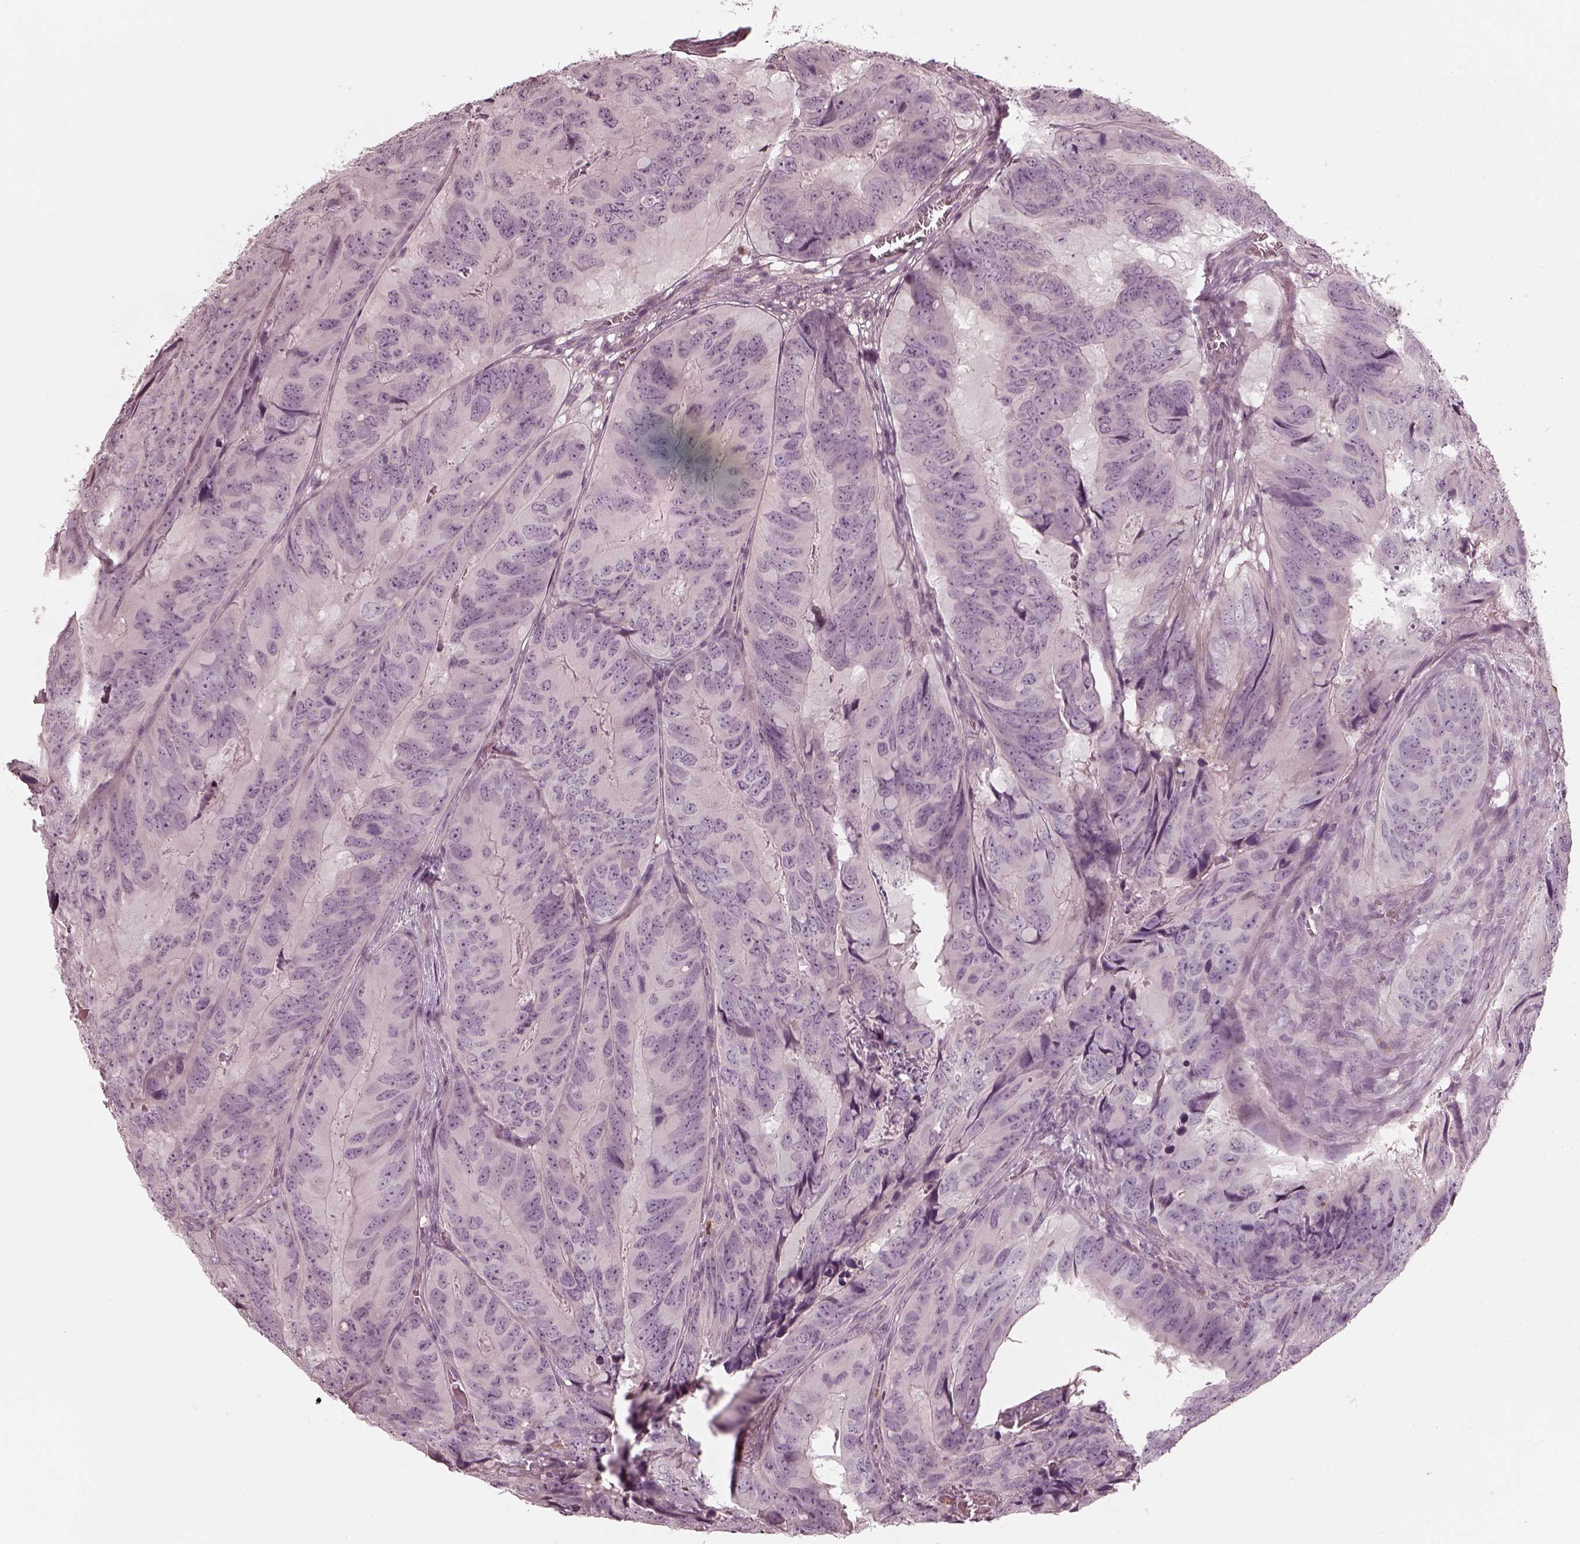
{"staining": {"intensity": "negative", "quantity": "none", "location": "none"}, "tissue": "colorectal cancer", "cell_type": "Tumor cells", "image_type": "cancer", "snomed": [{"axis": "morphology", "description": "Adenocarcinoma, NOS"}, {"axis": "topography", "description": "Colon"}], "caption": "DAB immunohistochemical staining of colorectal cancer (adenocarcinoma) demonstrates no significant staining in tumor cells.", "gene": "CHIT1", "patient": {"sex": "male", "age": 79}}